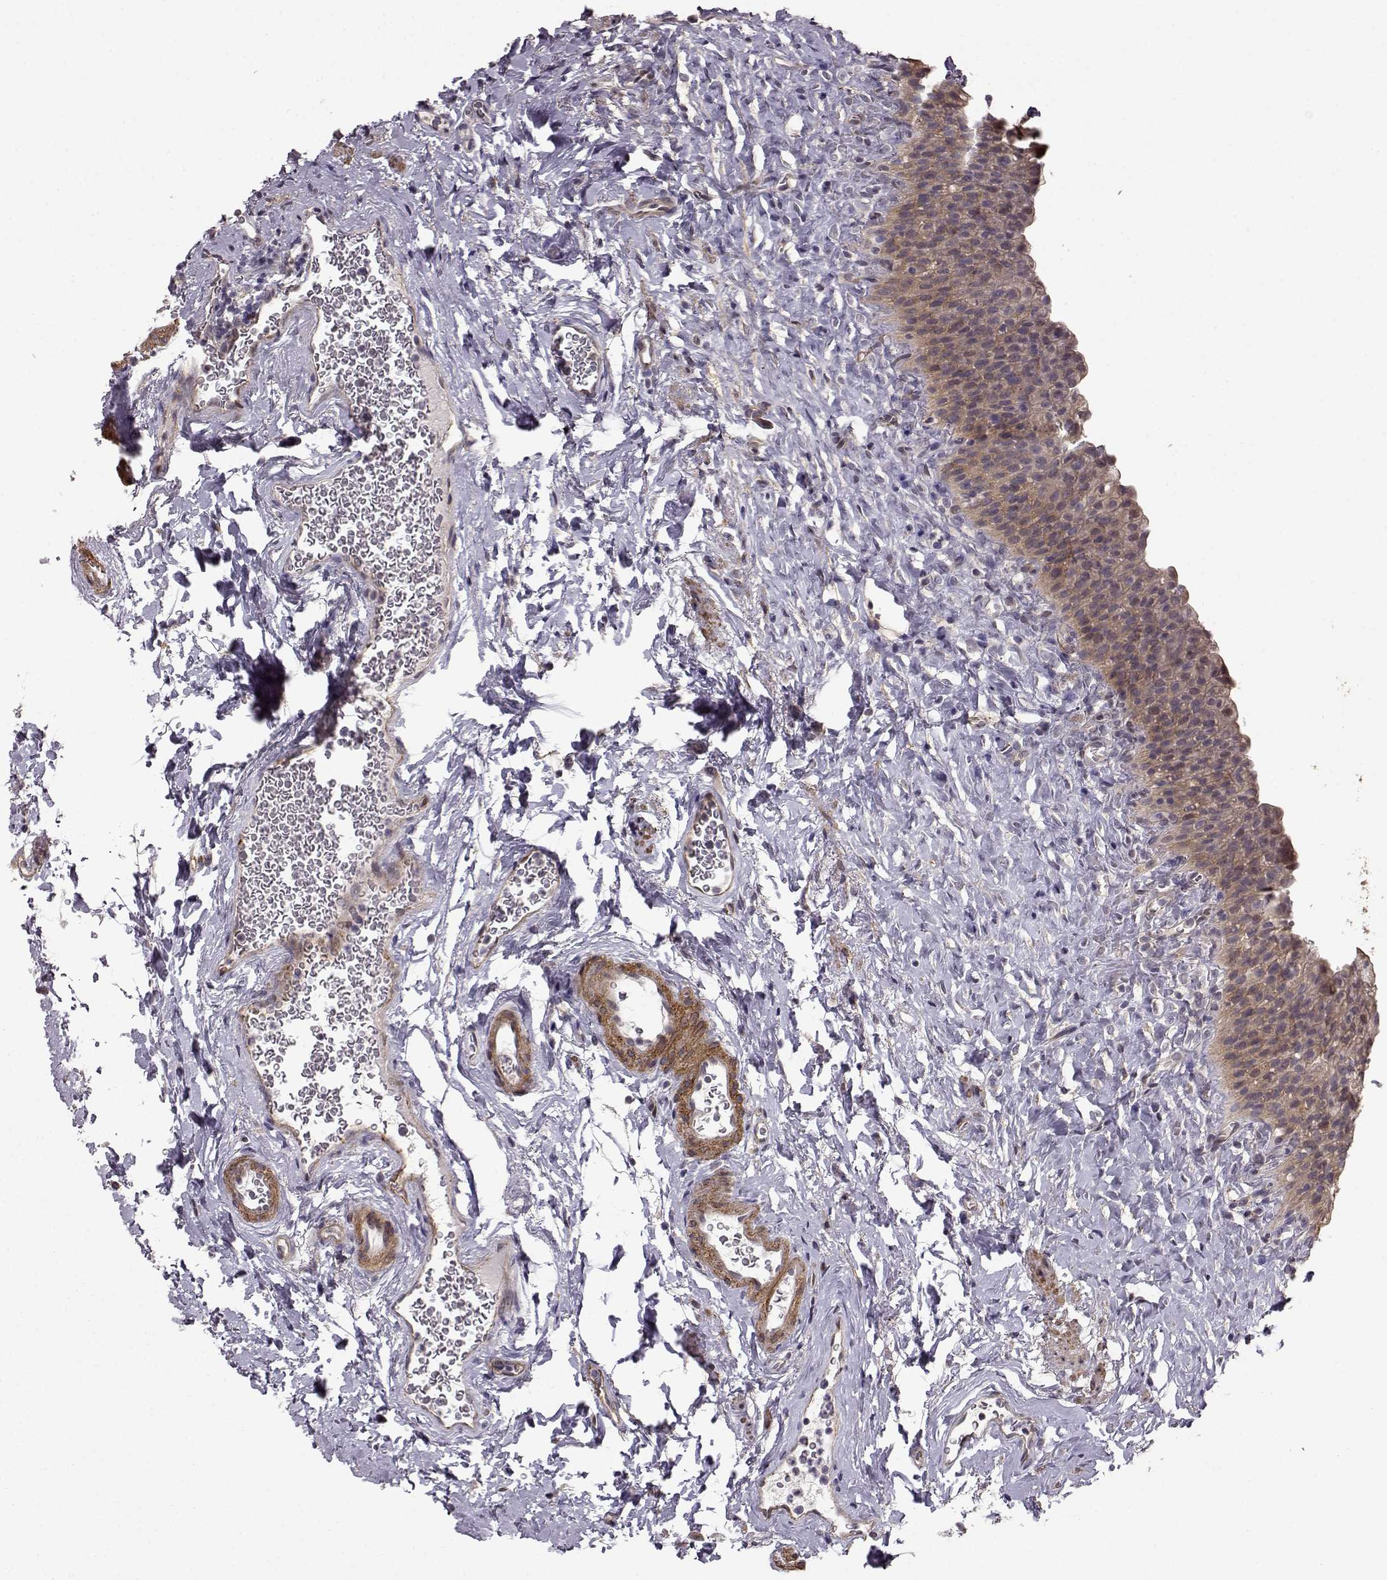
{"staining": {"intensity": "weak", "quantity": "25%-75%", "location": "cytoplasmic/membranous"}, "tissue": "urinary bladder", "cell_type": "Urothelial cells", "image_type": "normal", "snomed": [{"axis": "morphology", "description": "Normal tissue, NOS"}, {"axis": "topography", "description": "Urinary bladder"}], "caption": "A low amount of weak cytoplasmic/membranous positivity is appreciated in about 25%-75% of urothelial cells in benign urinary bladder.", "gene": "BACH2", "patient": {"sex": "male", "age": 76}}